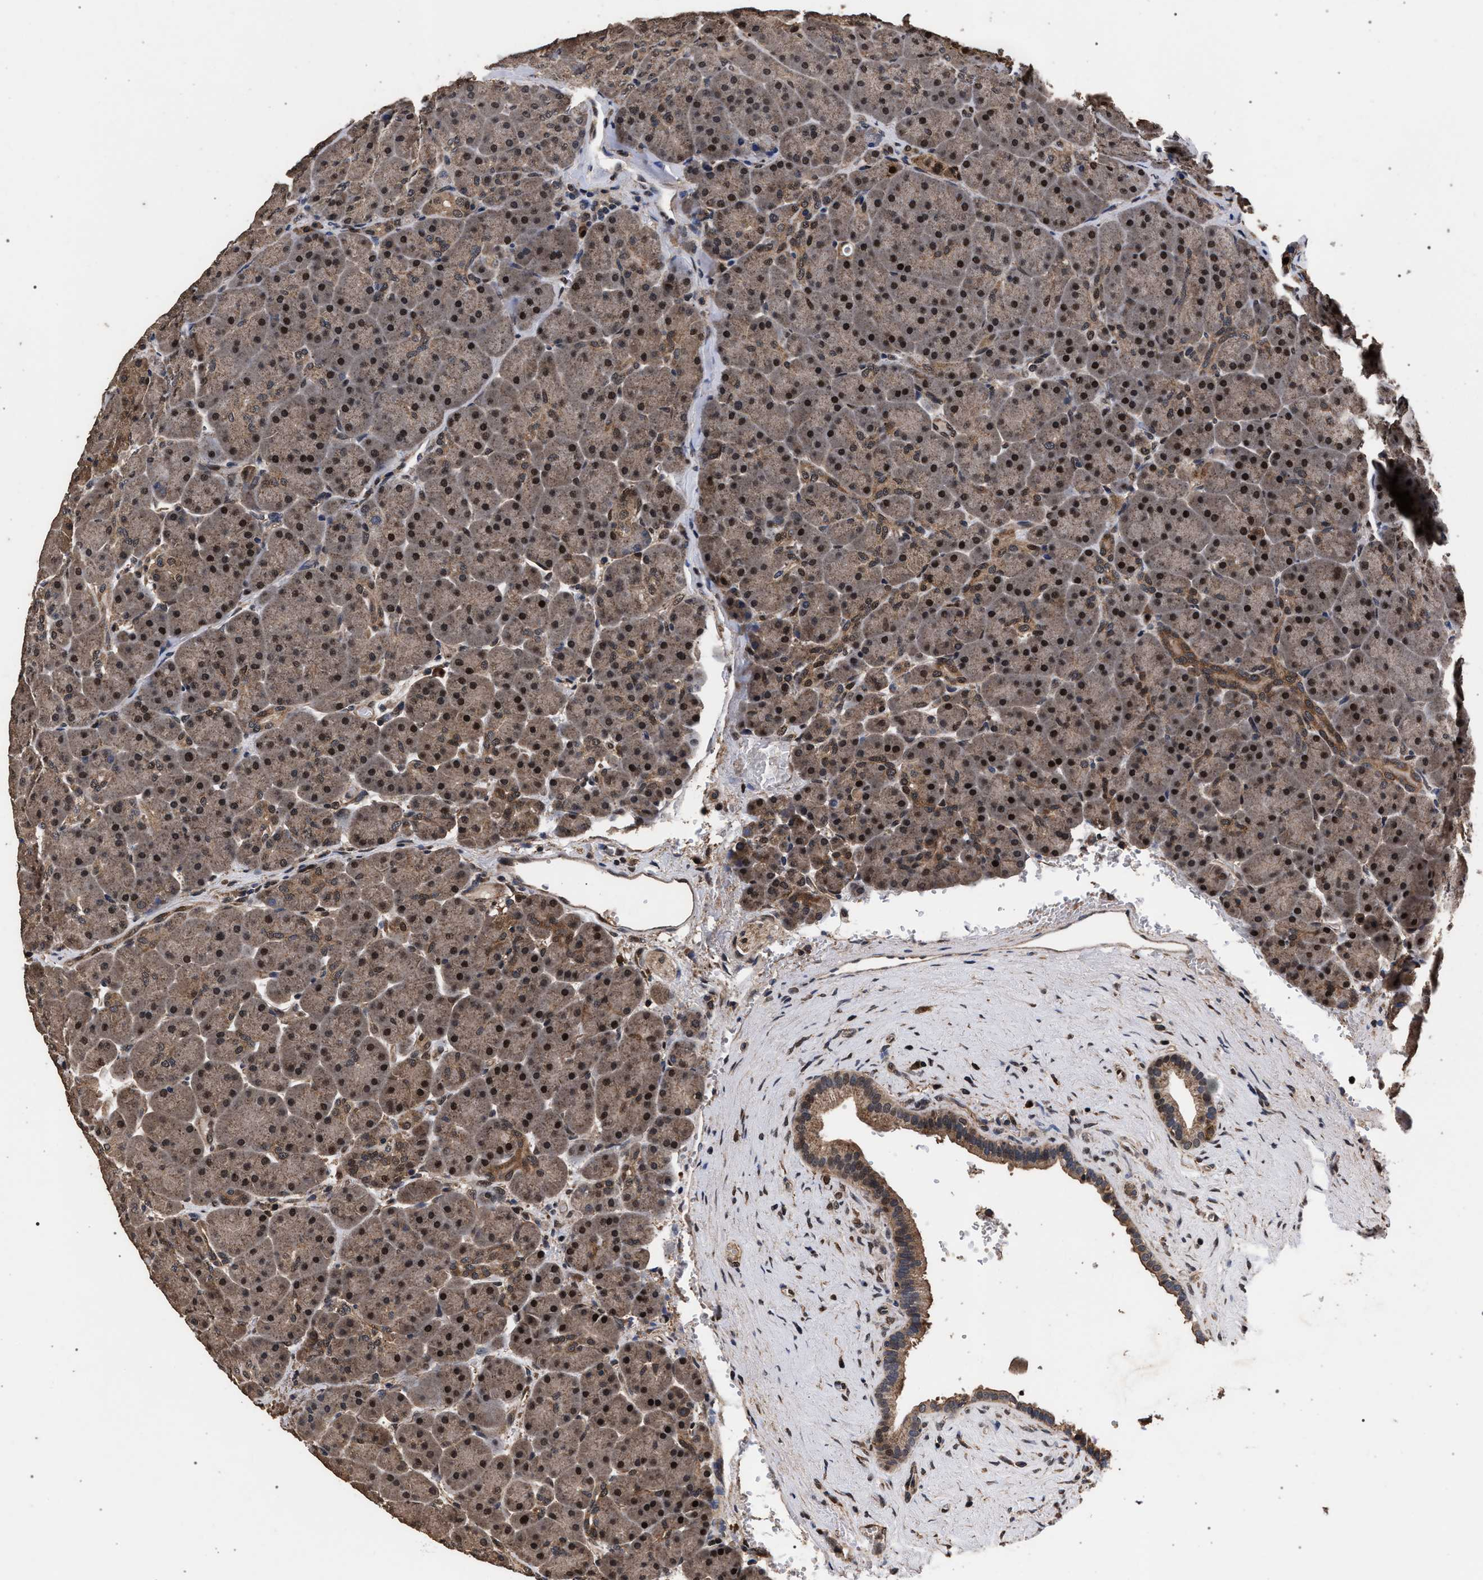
{"staining": {"intensity": "moderate", "quantity": ">75%", "location": "cytoplasmic/membranous,nuclear"}, "tissue": "pancreas", "cell_type": "Exocrine glandular cells", "image_type": "normal", "snomed": [{"axis": "morphology", "description": "Normal tissue, NOS"}, {"axis": "topography", "description": "Pancreas"}], "caption": "A brown stain labels moderate cytoplasmic/membranous,nuclear staining of a protein in exocrine glandular cells of benign pancreas. (DAB (3,3'-diaminobenzidine) = brown stain, brightfield microscopy at high magnification).", "gene": "ACOX1", "patient": {"sex": "male", "age": 66}}